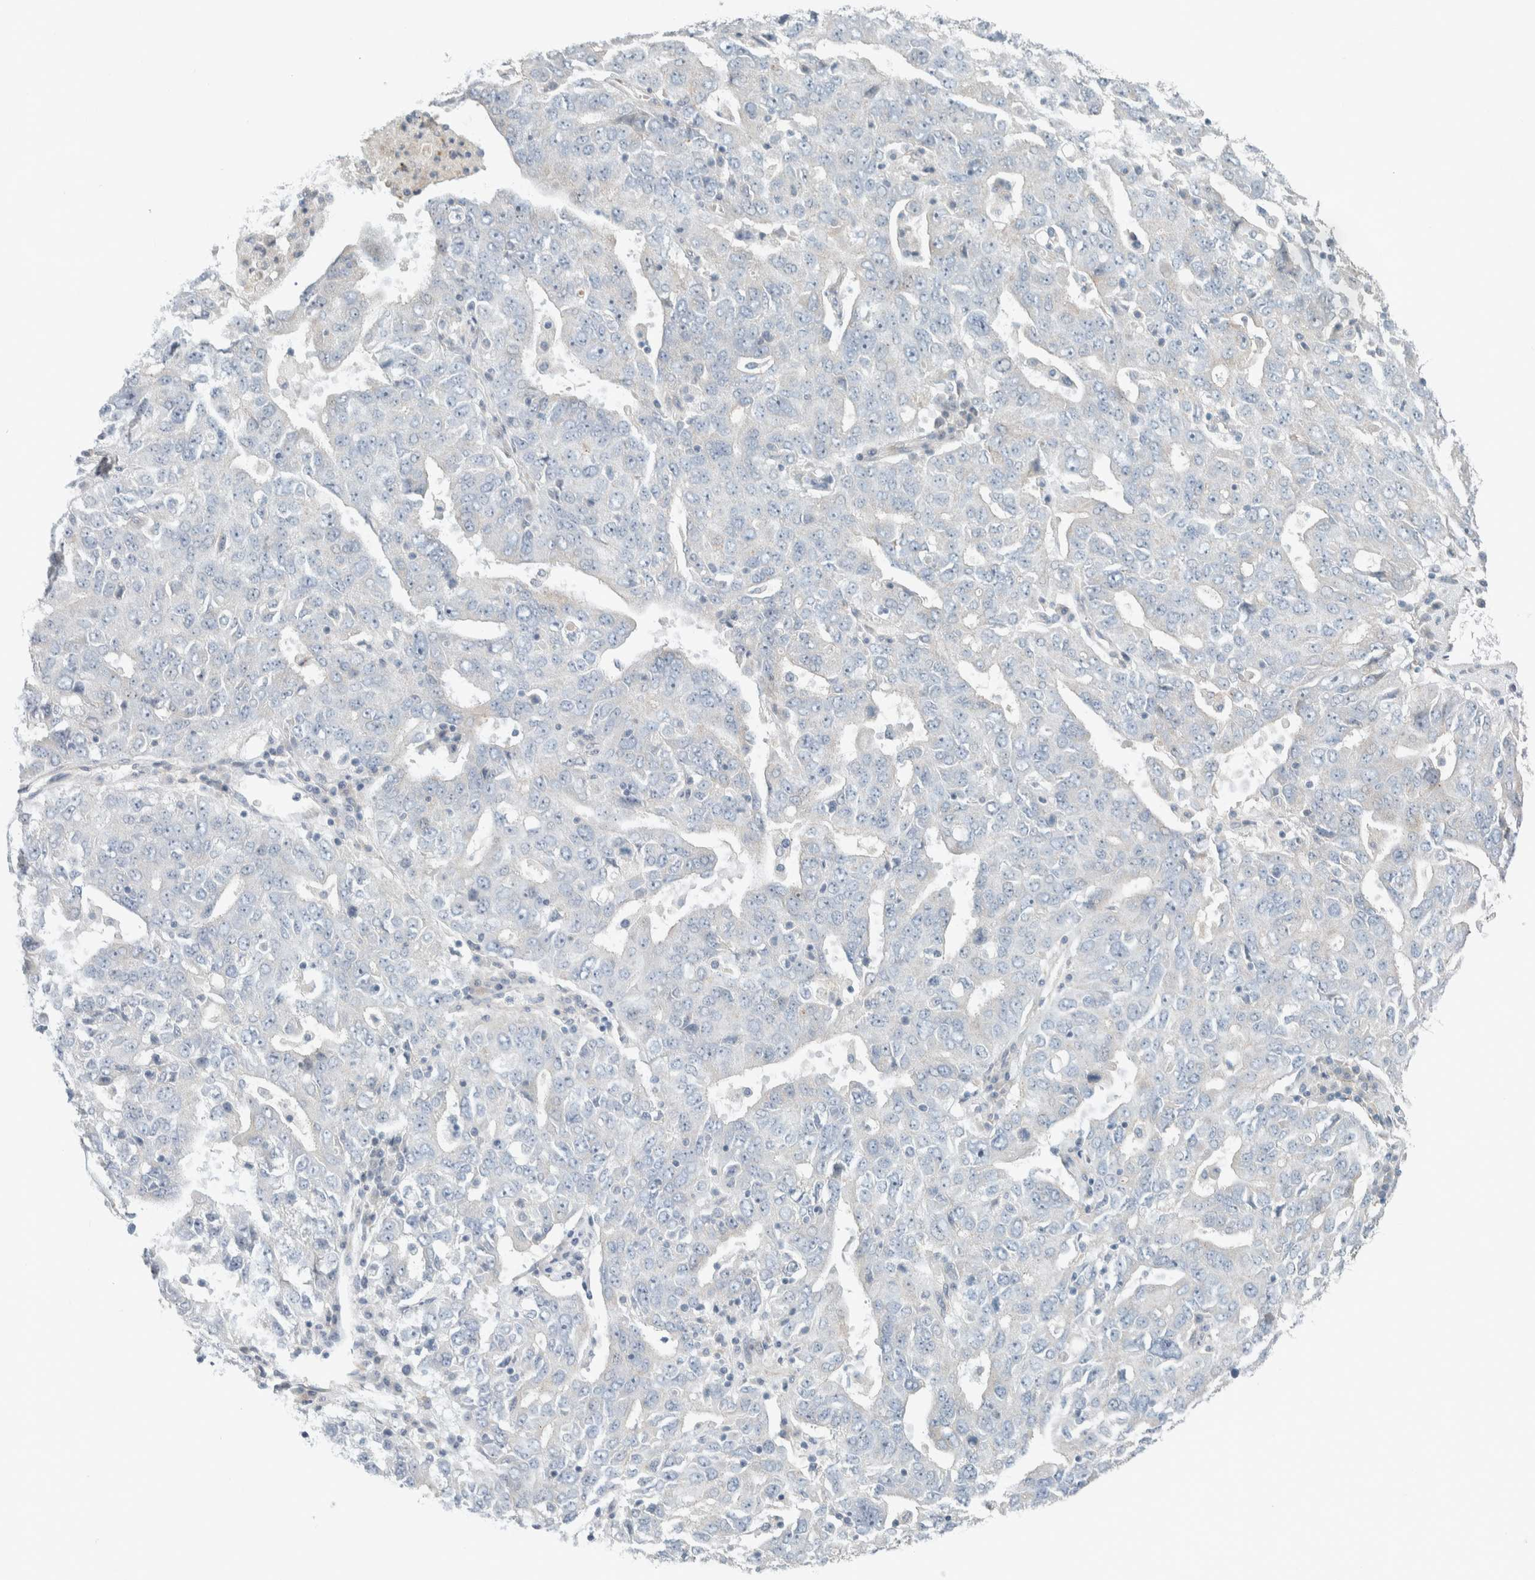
{"staining": {"intensity": "negative", "quantity": "none", "location": "none"}, "tissue": "ovarian cancer", "cell_type": "Tumor cells", "image_type": "cancer", "snomed": [{"axis": "morphology", "description": "Carcinoma, endometroid"}, {"axis": "topography", "description": "Ovary"}], "caption": "This is an immunohistochemistry (IHC) image of human ovarian endometroid carcinoma. There is no staining in tumor cells.", "gene": "HGS", "patient": {"sex": "female", "age": 62}}